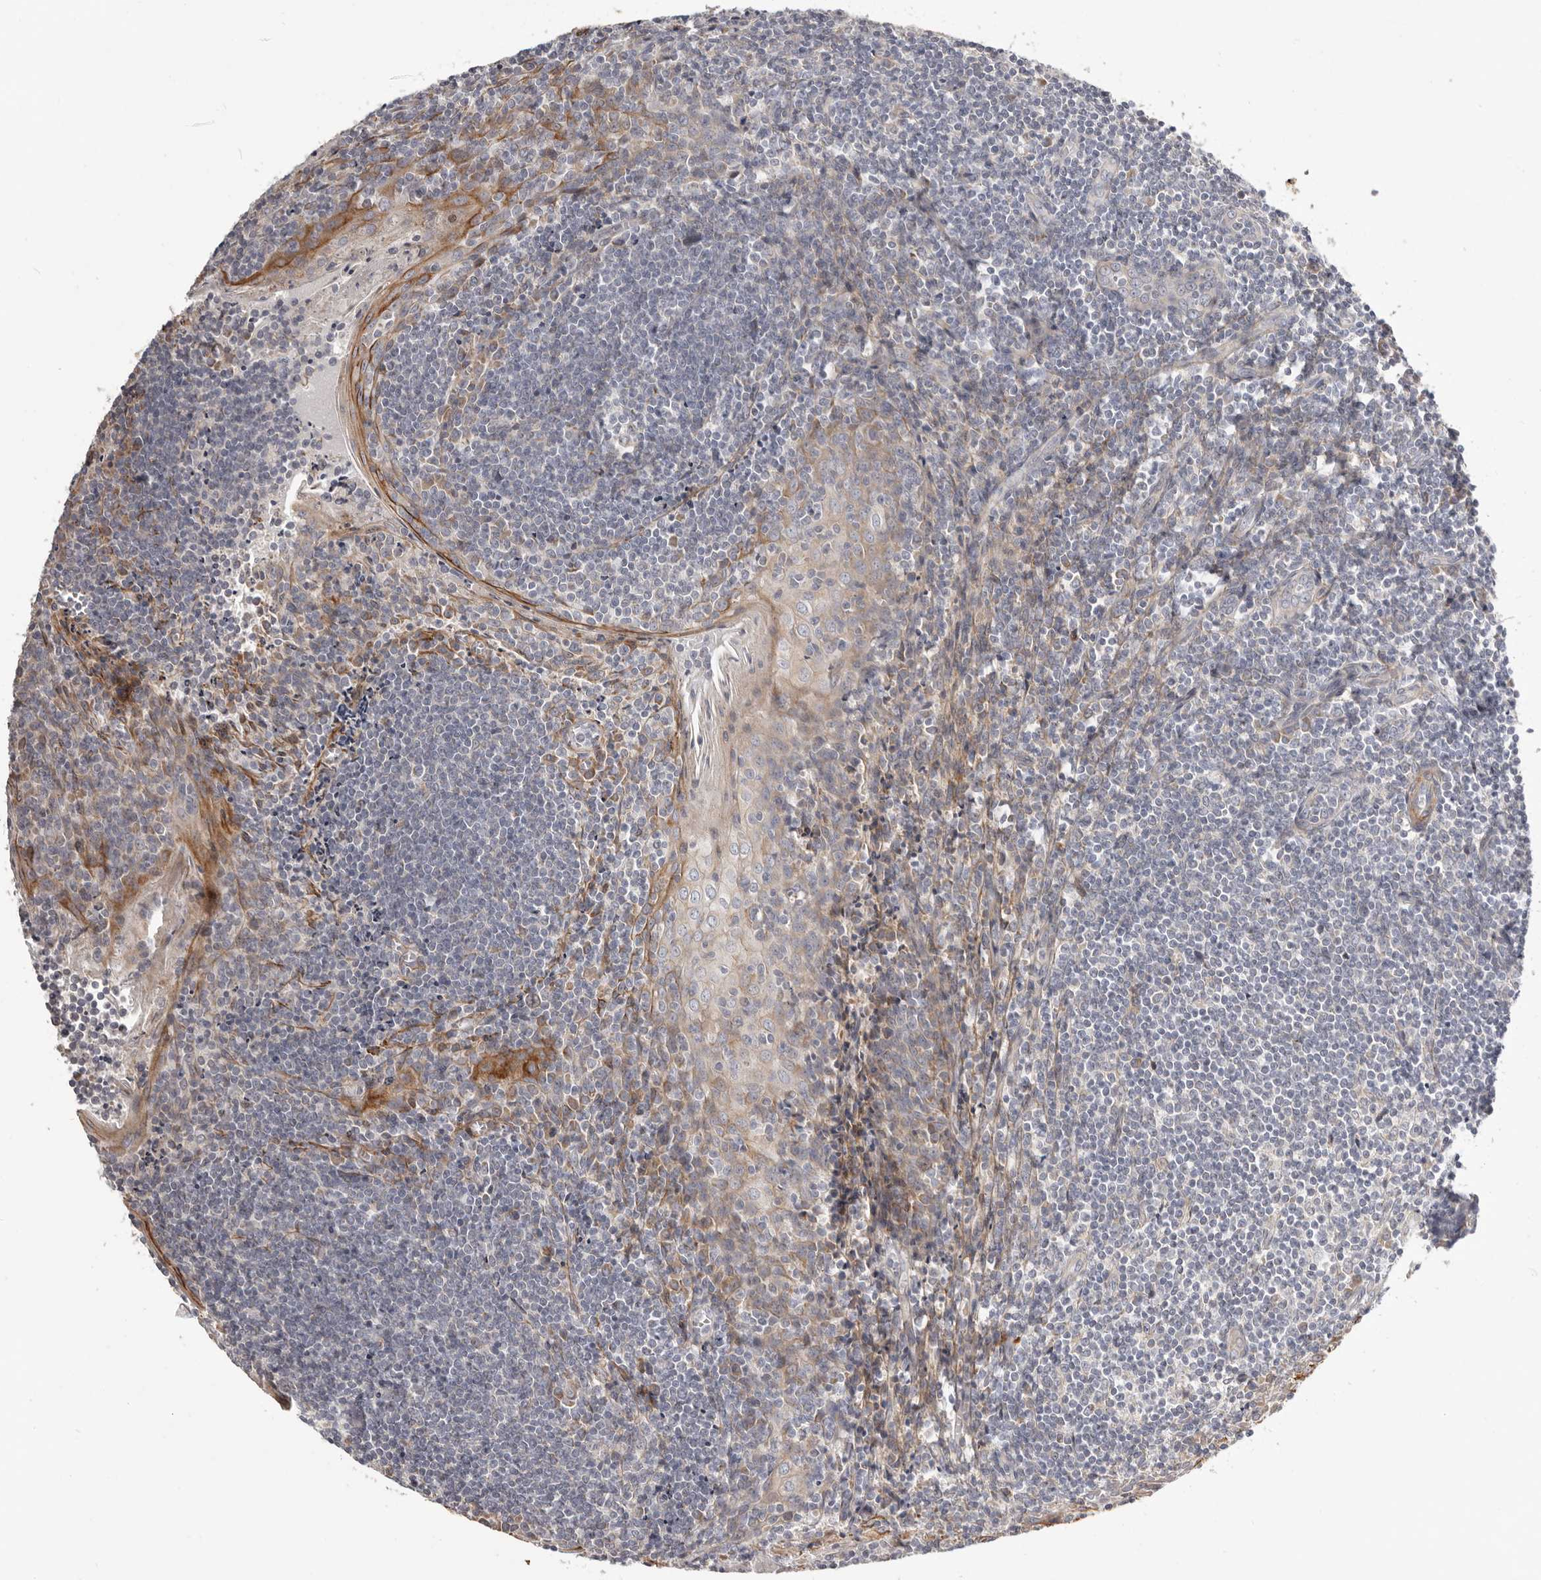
{"staining": {"intensity": "moderate", "quantity": "<25%", "location": "cytoplasmic/membranous"}, "tissue": "tonsil", "cell_type": "Germinal center cells", "image_type": "normal", "snomed": [{"axis": "morphology", "description": "Normal tissue, NOS"}, {"axis": "topography", "description": "Tonsil"}], "caption": "A low amount of moderate cytoplasmic/membranous staining is appreciated in approximately <25% of germinal center cells in normal tonsil.", "gene": "MRPS10", "patient": {"sex": "male", "age": 27}}